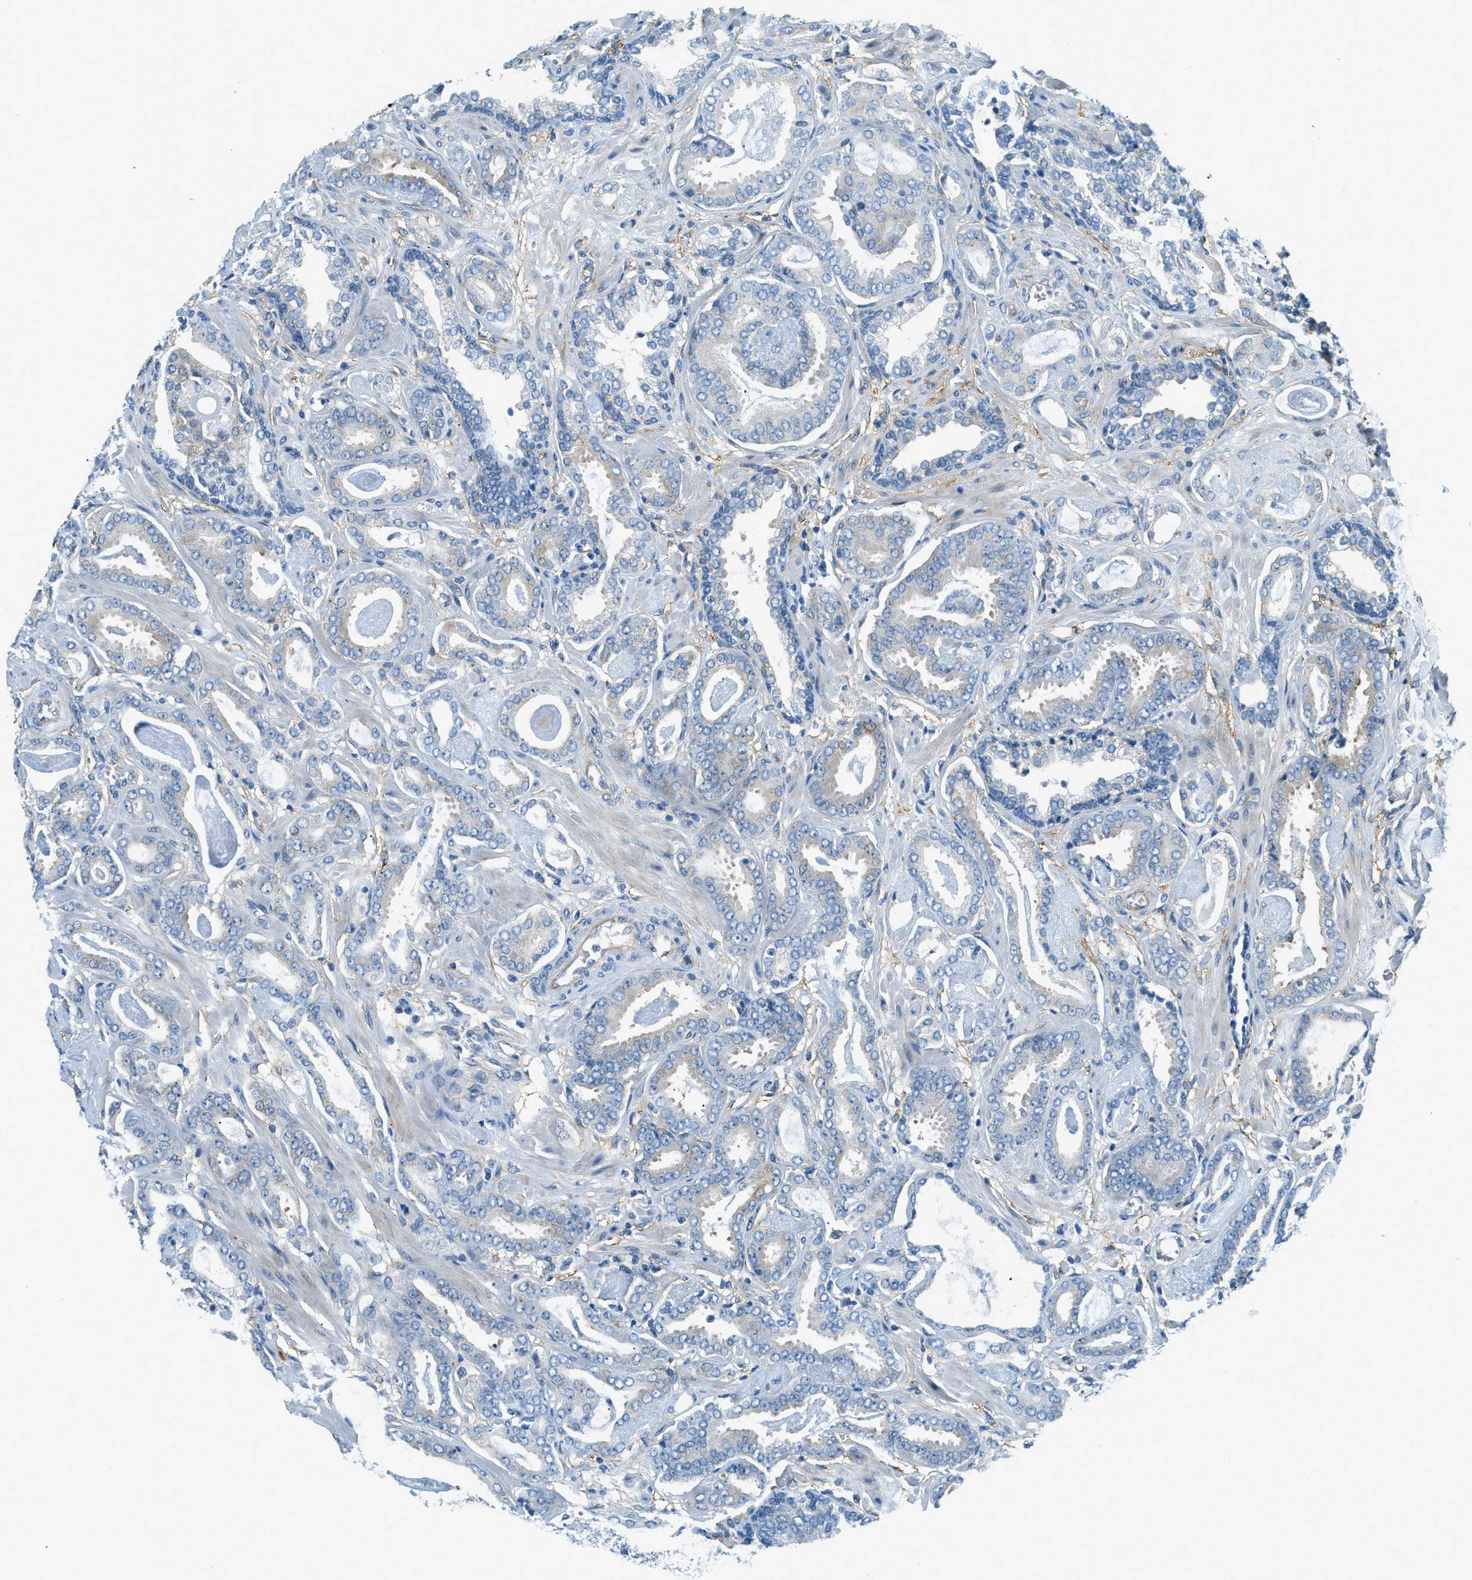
{"staining": {"intensity": "negative", "quantity": "none", "location": "none"}, "tissue": "prostate cancer", "cell_type": "Tumor cells", "image_type": "cancer", "snomed": [{"axis": "morphology", "description": "Adenocarcinoma, Low grade"}, {"axis": "topography", "description": "Prostate"}], "caption": "This is an immunohistochemistry (IHC) micrograph of adenocarcinoma (low-grade) (prostate). There is no positivity in tumor cells.", "gene": "ZNF367", "patient": {"sex": "male", "age": 53}}